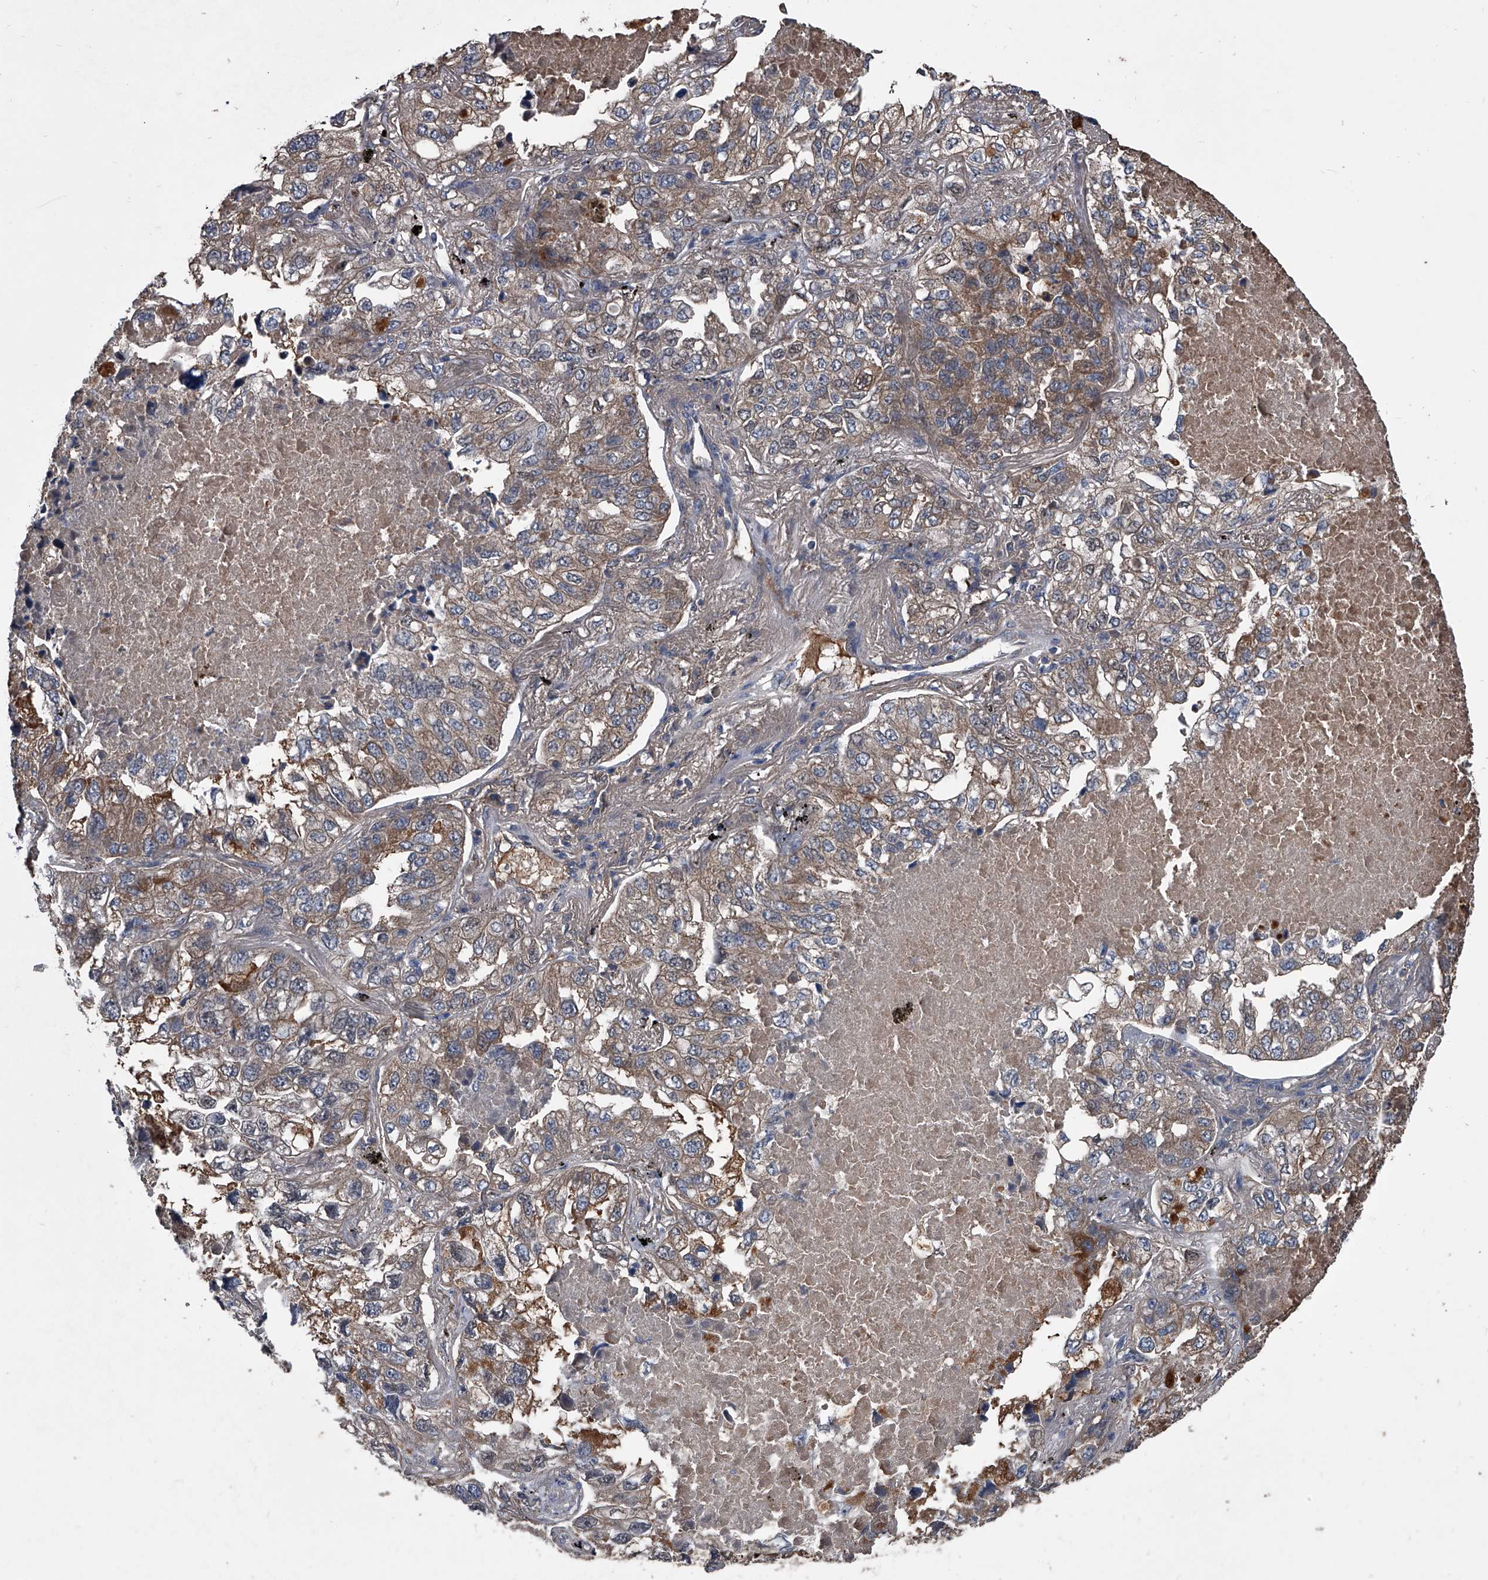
{"staining": {"intensity": "weak", "quantity": ">75%", "location": "cytoplasmic/membranous"}, "tissue": "lung cancer", "cell_type": "Tumor cells", "image_type": "cancer", "snomed": [{"axis": "morphology", "description": "Adenocarcinoma, NOS"}, {"axis": "topography", "description": "Lung"}], "caption": "A brown stain shows weak cytoplasmic/membranous staining of a protein in human lung cancer (adenocarcinoma) tumor cells.", "gene": "KIF13A", "patient": {"sex": "male", "age": 65}}